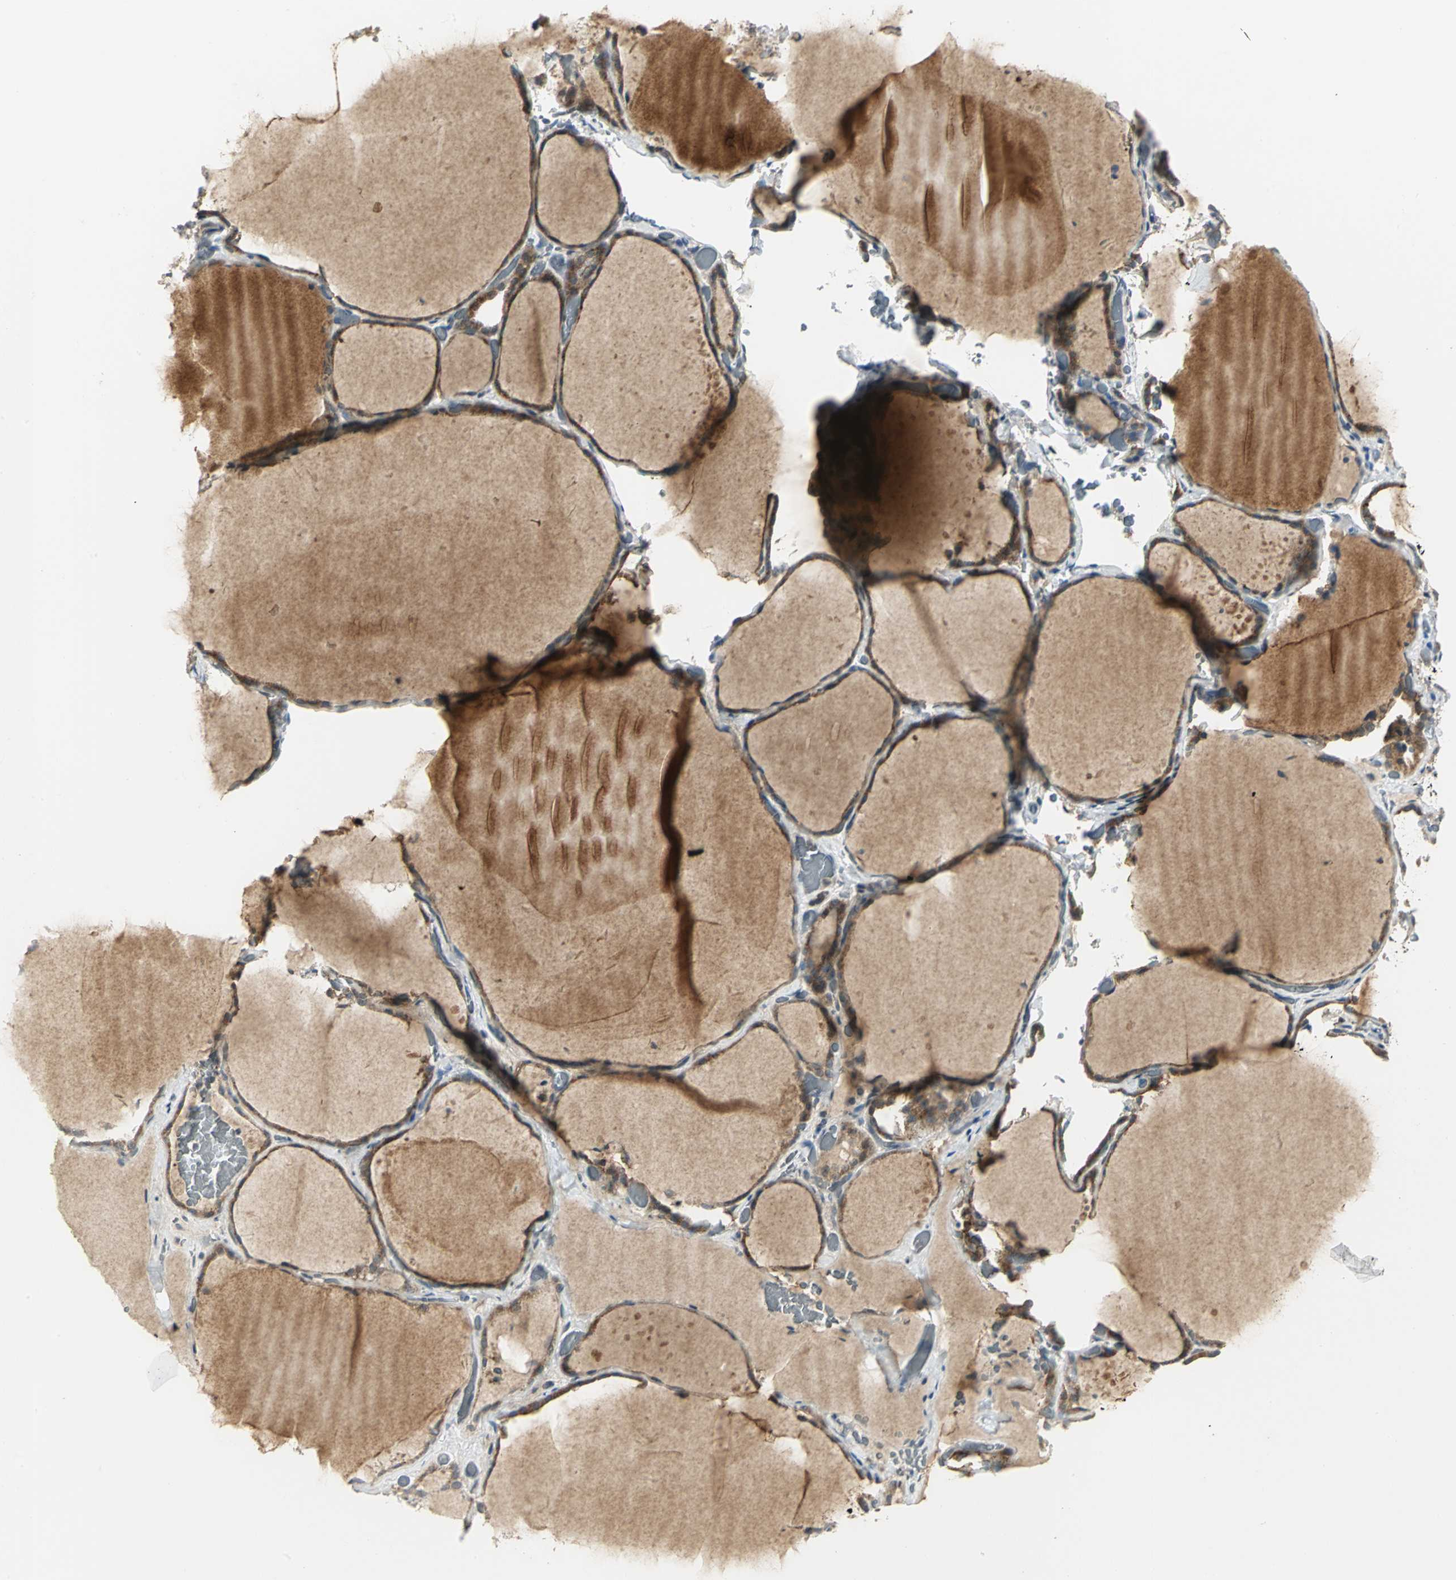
{"staining": {"intensity": "strong", "quantity": ">75%", "location": "cytoplasmic/membranous"}, "tissue": "thyroid gland", "cell_type": "Glandular cells", "image_type": "normal", "snomed": [{"axis": "morphology", "description": "Normal tissue, NOS"}, {"axis": "topography", "description": "Thyroid gland"}], "caption": "Immunohistochemistry histopathology image of normal thyroid gland stained for a protein (brown), which displays high levels of strong cytoplasmic/membranous expression in approximately >75% of glandular cells.", "gene": "MAPK8IP3", "patient": {"sex": "female", "age": 22}}